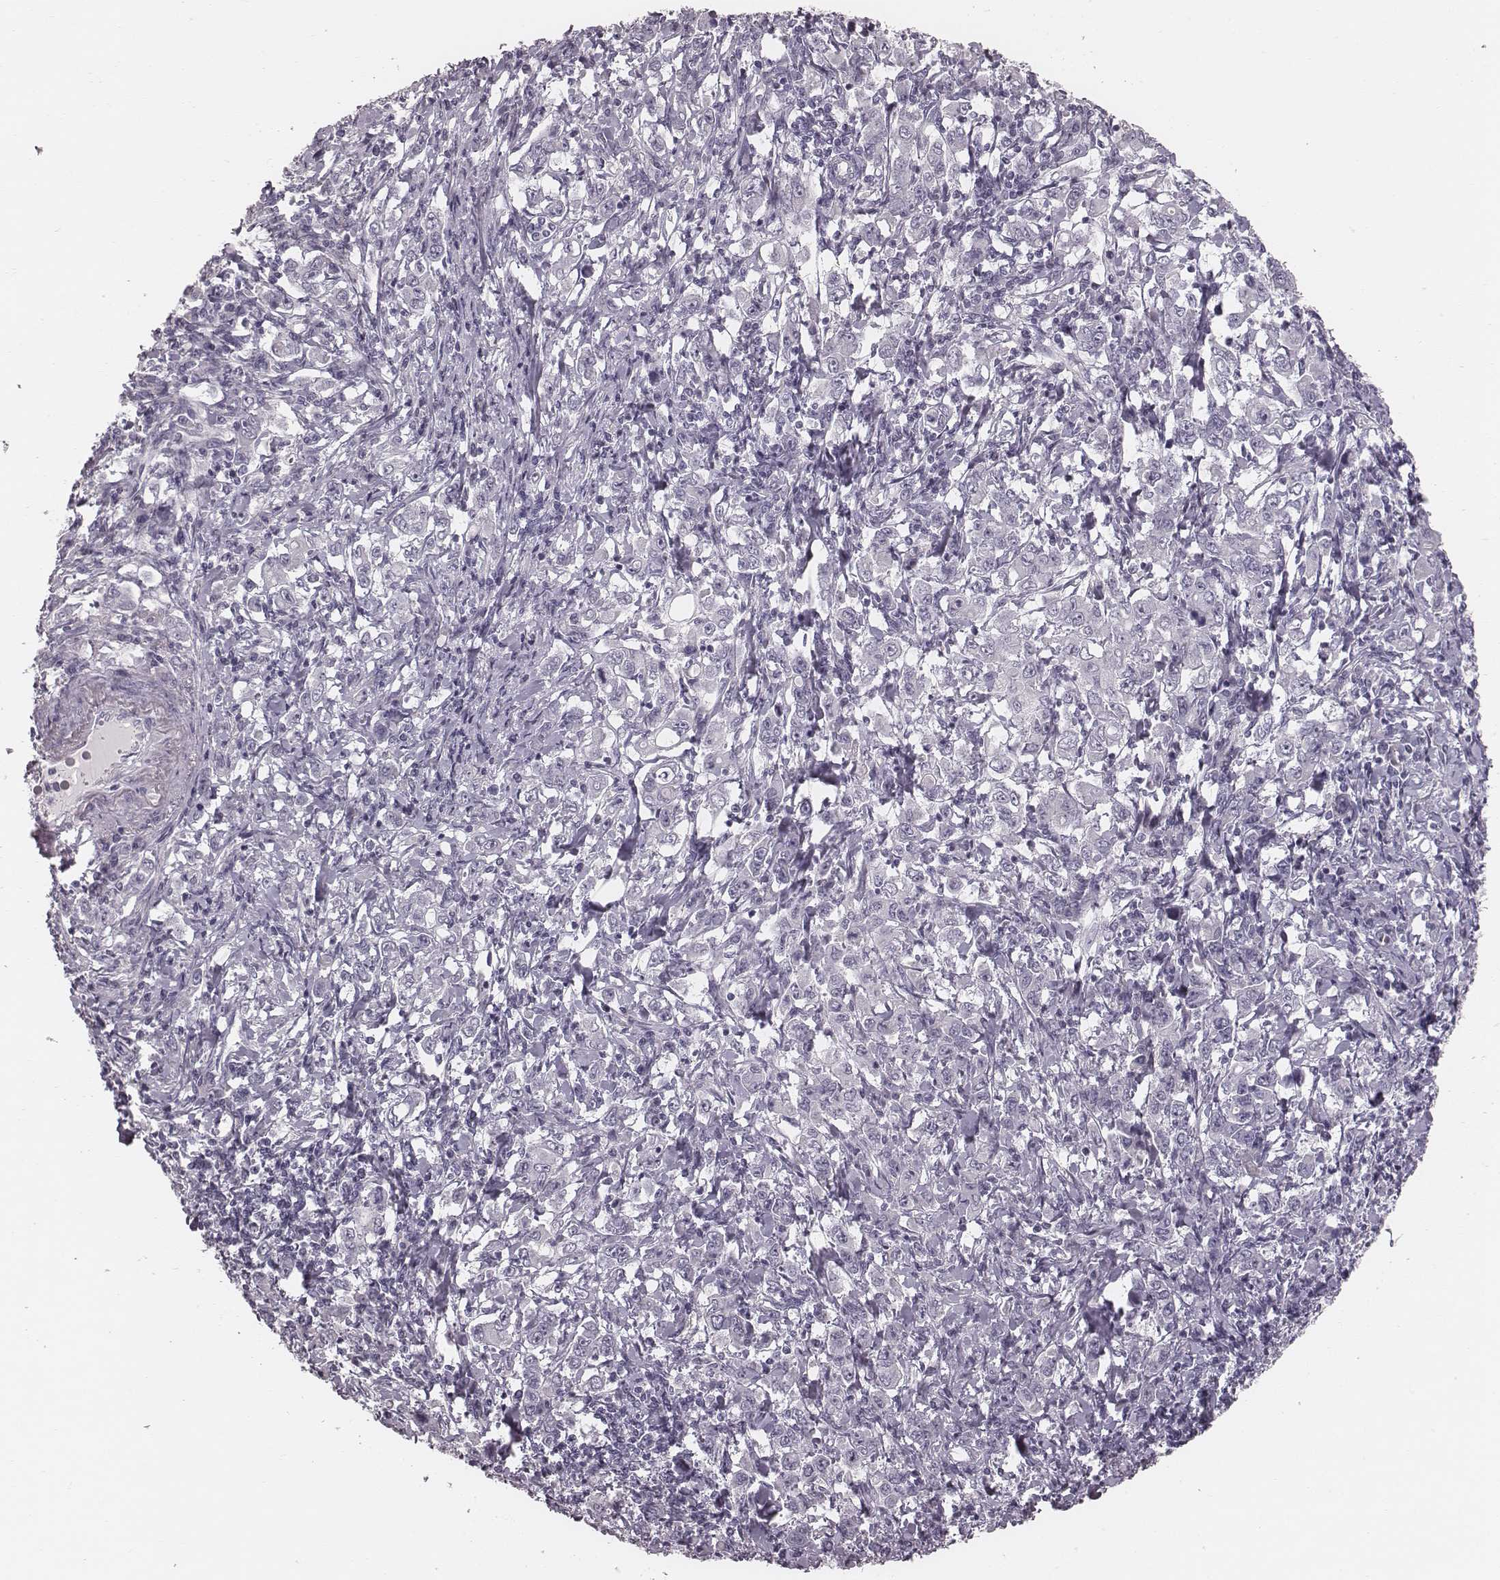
{"staining": {"intensity": "negative", "quantity": "none", "location": "none"}, "tissue": "stomach cancer", "cell_type": "Tumor cells", "image_type": "cancer", "snomed": [{"axis": "morphology", "description": "Adenocarcinoma, NOS"}, {"axis": "topography", "description": "Stomach, lower"}], "caption": "The micrograph shows no significant positivity in tumor cells of adenocarcinoma (stomach).", "gene": "SPA17", "patient": {"sex": "female", "age": 72}}